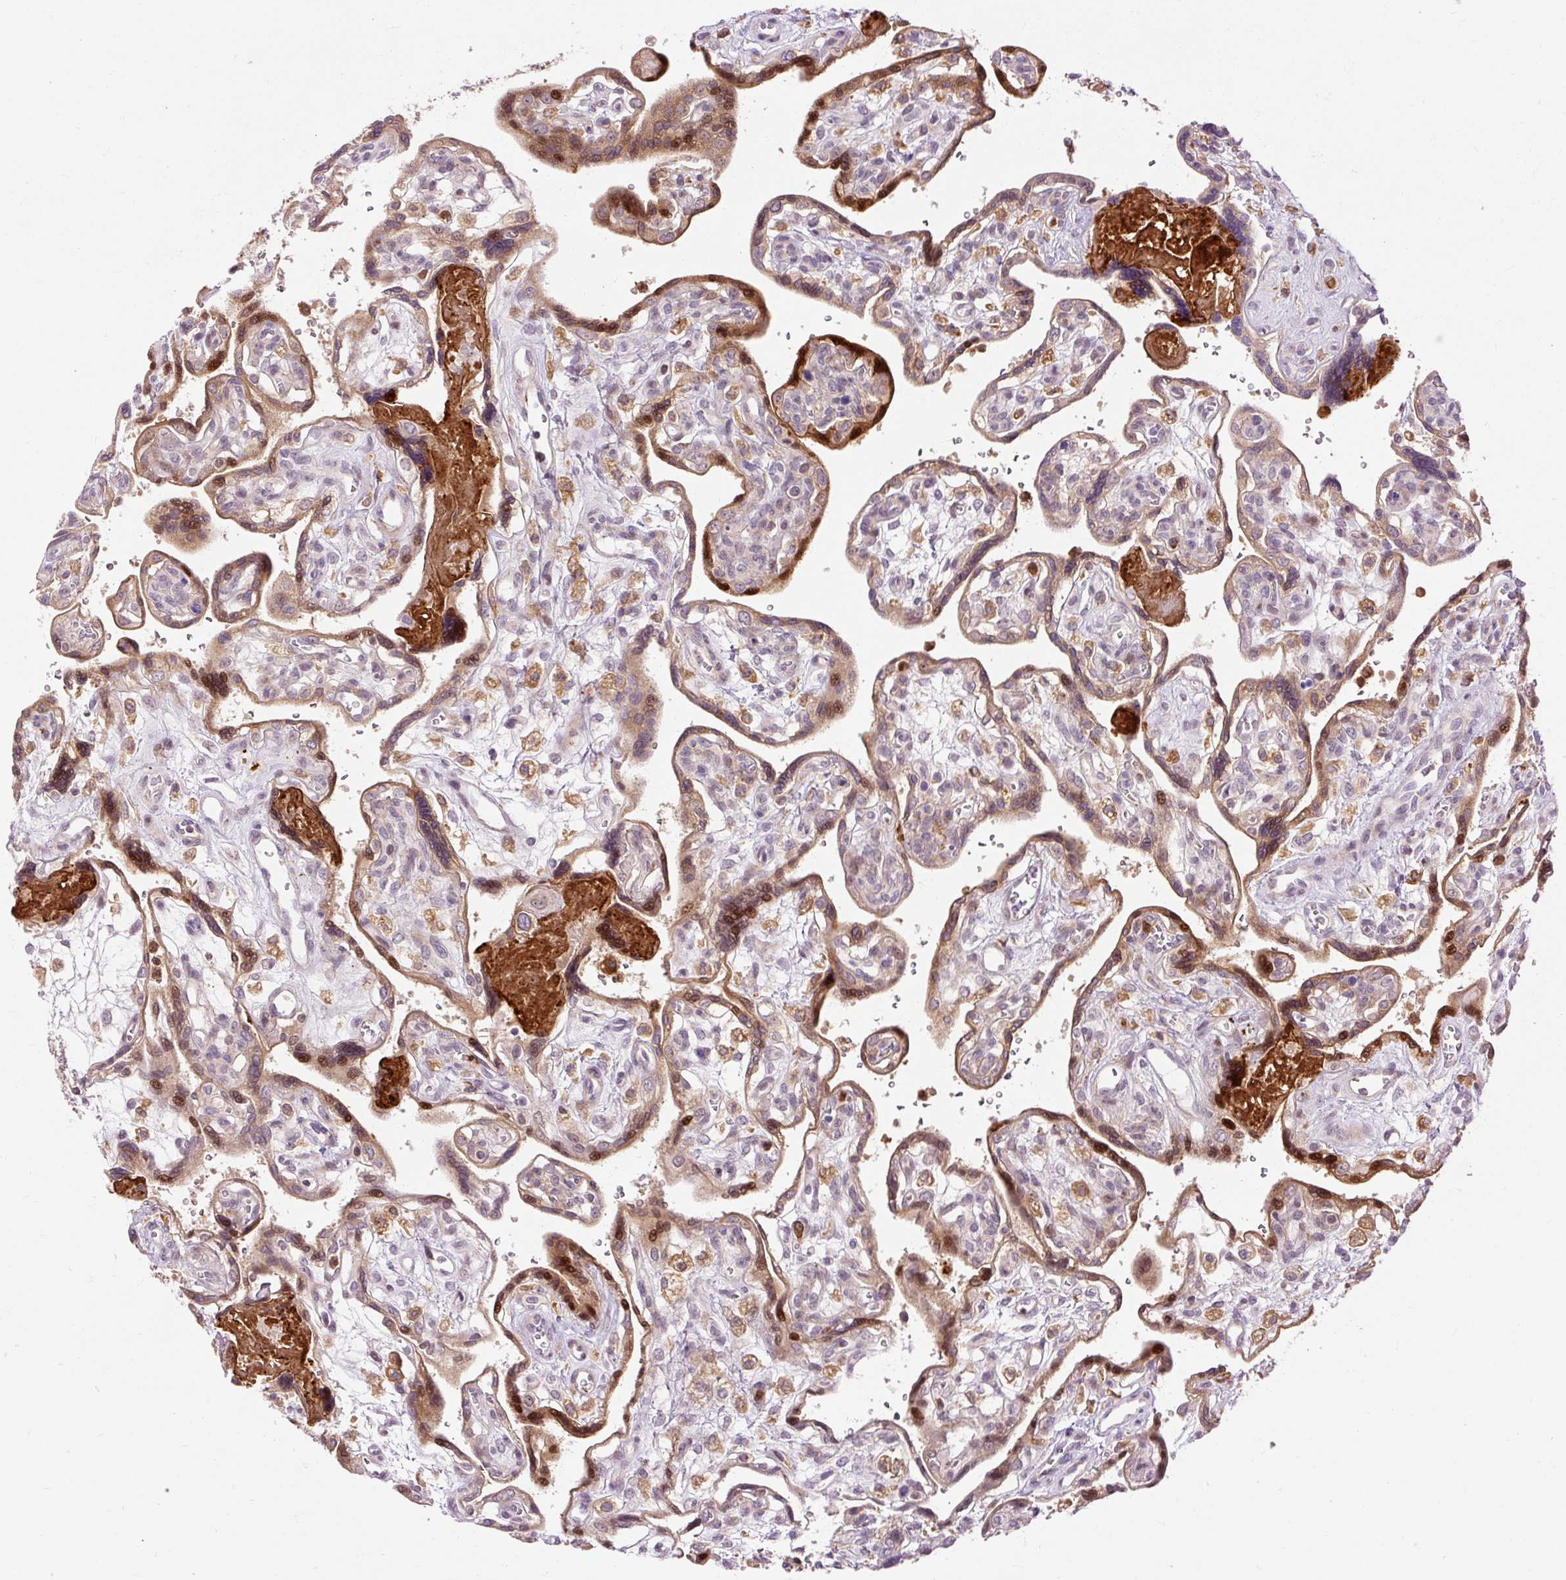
{"staining": {"intensity": "weak", "quantity": "<25%", "location": "nuclear"}, "tissue": "placenta", "cell_type": "Decidual cells", "image_type": "normal", "snomed": [{"axis": "morphology", "description": "Normal tissue, NOS"}, {"axis": "topography", "description": "Placenta"}], "caption": "High power microscopy micrograph of an immunohistochemistry histopathology image of unremarkable placenta, revealing no significant staining in decidual cells. (Stains: DAB immunohistochemistry (IHC) with hematoxylin counter stain, Microscopy: brightfield microscopy at high magnification).", "gene": "CEBPZ", "patient": {"sex": "female", "age": 39}}